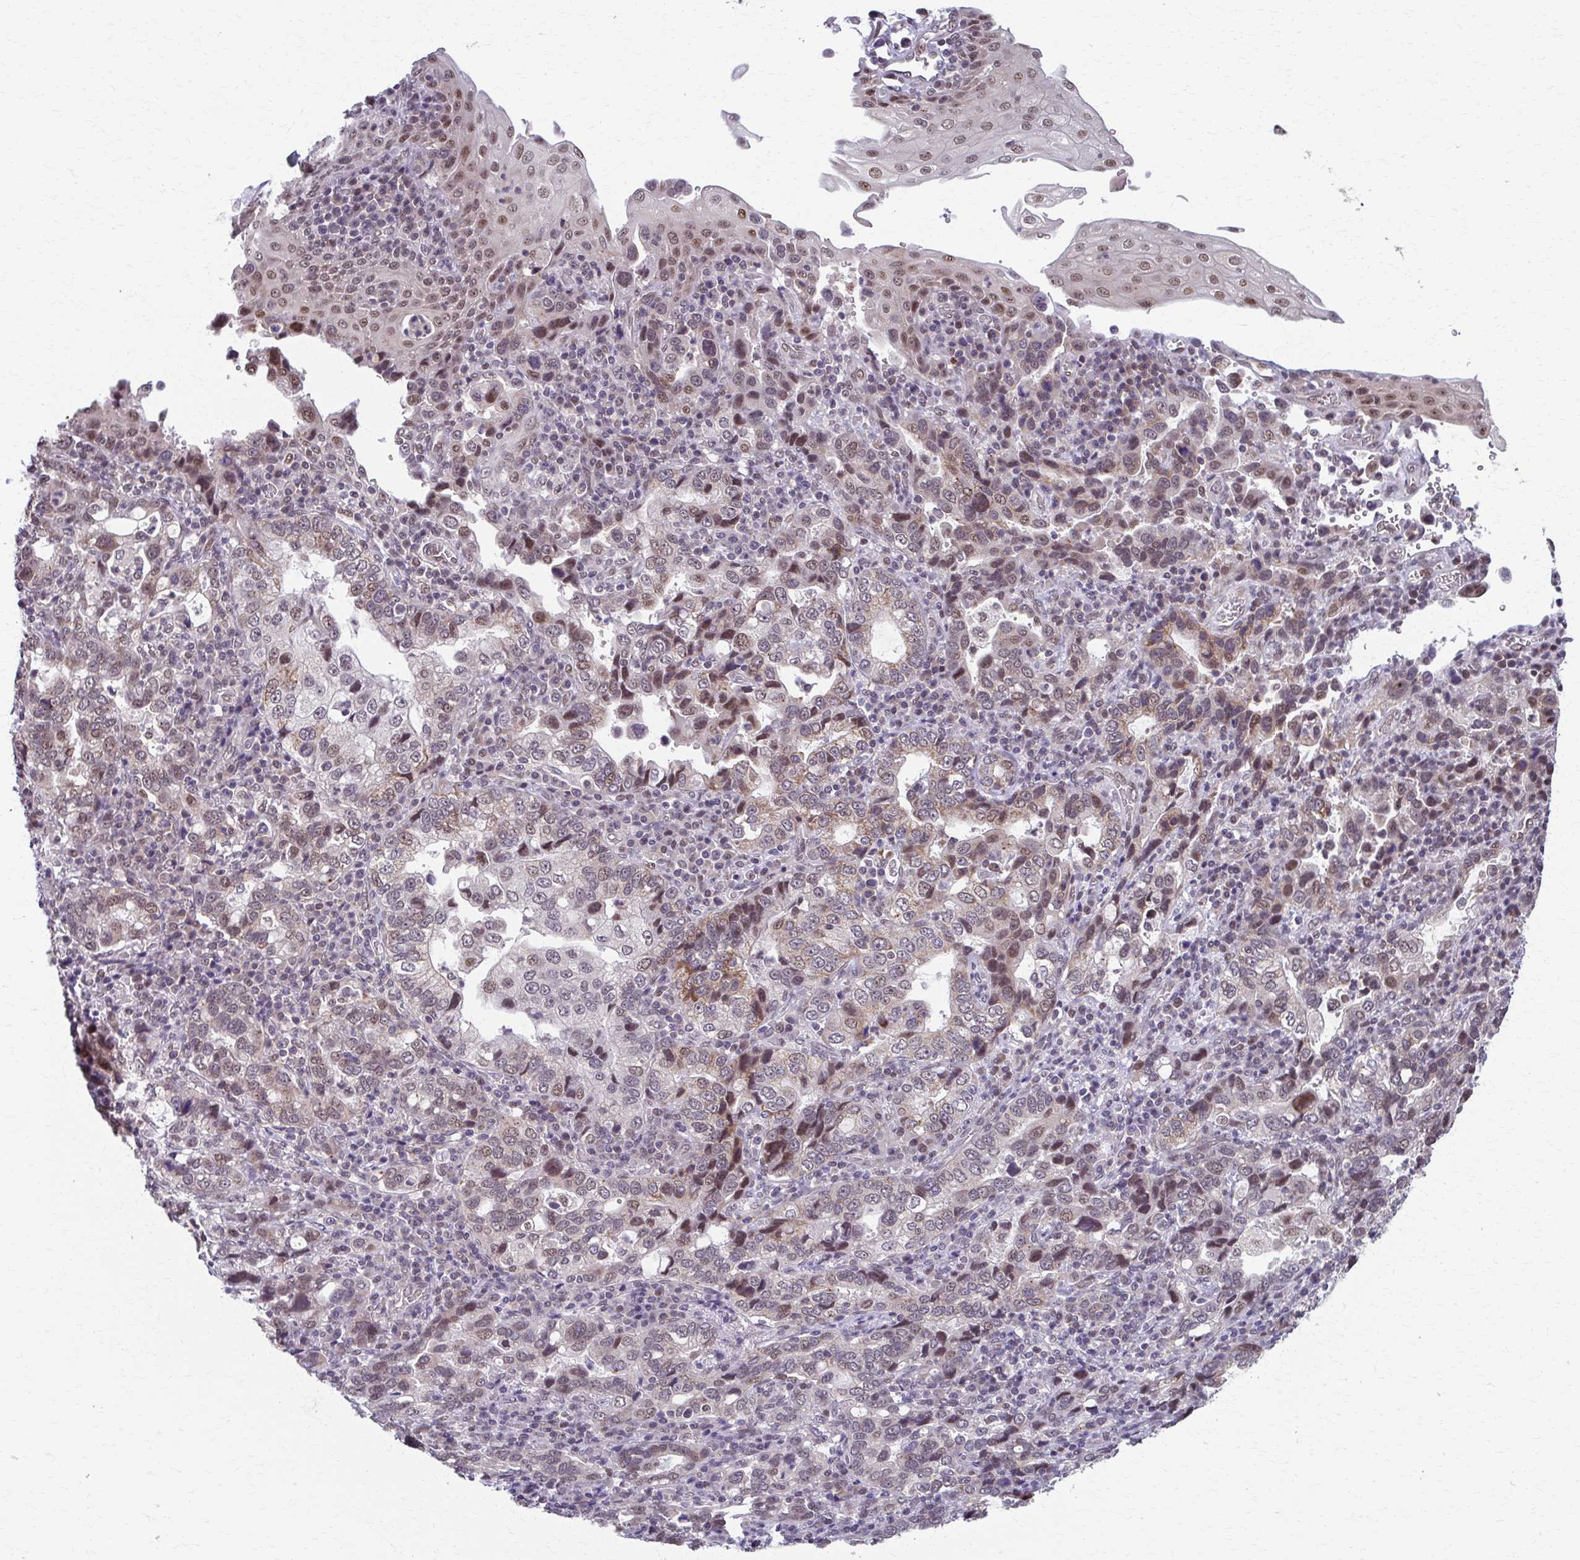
{"staining": {"intensity": "moderate", "quantity": "25%-75%", "location": "cytoplasmic/membranous,nuclear"}, "tissue": "stomach cancer", "cell_type": "Tumor cells", "image_type": "cancer", "snomed": [{"axis": "morphology", "description": "Adenocarcinoma, NOS"}, {"axis": "topography", "description": "Stomach, upper"}], "caption": "Protein staining shows moderate cytoplasmic/membranous and nuclear positivity in approximately 25%-75% of tumor cells in stomach cancer (adenocarcinoma). (Brightfield microscopy of DAB IHC at high magnification).", "gene": "SETBP1", "patient": {"sex": "female", "age": 81}}